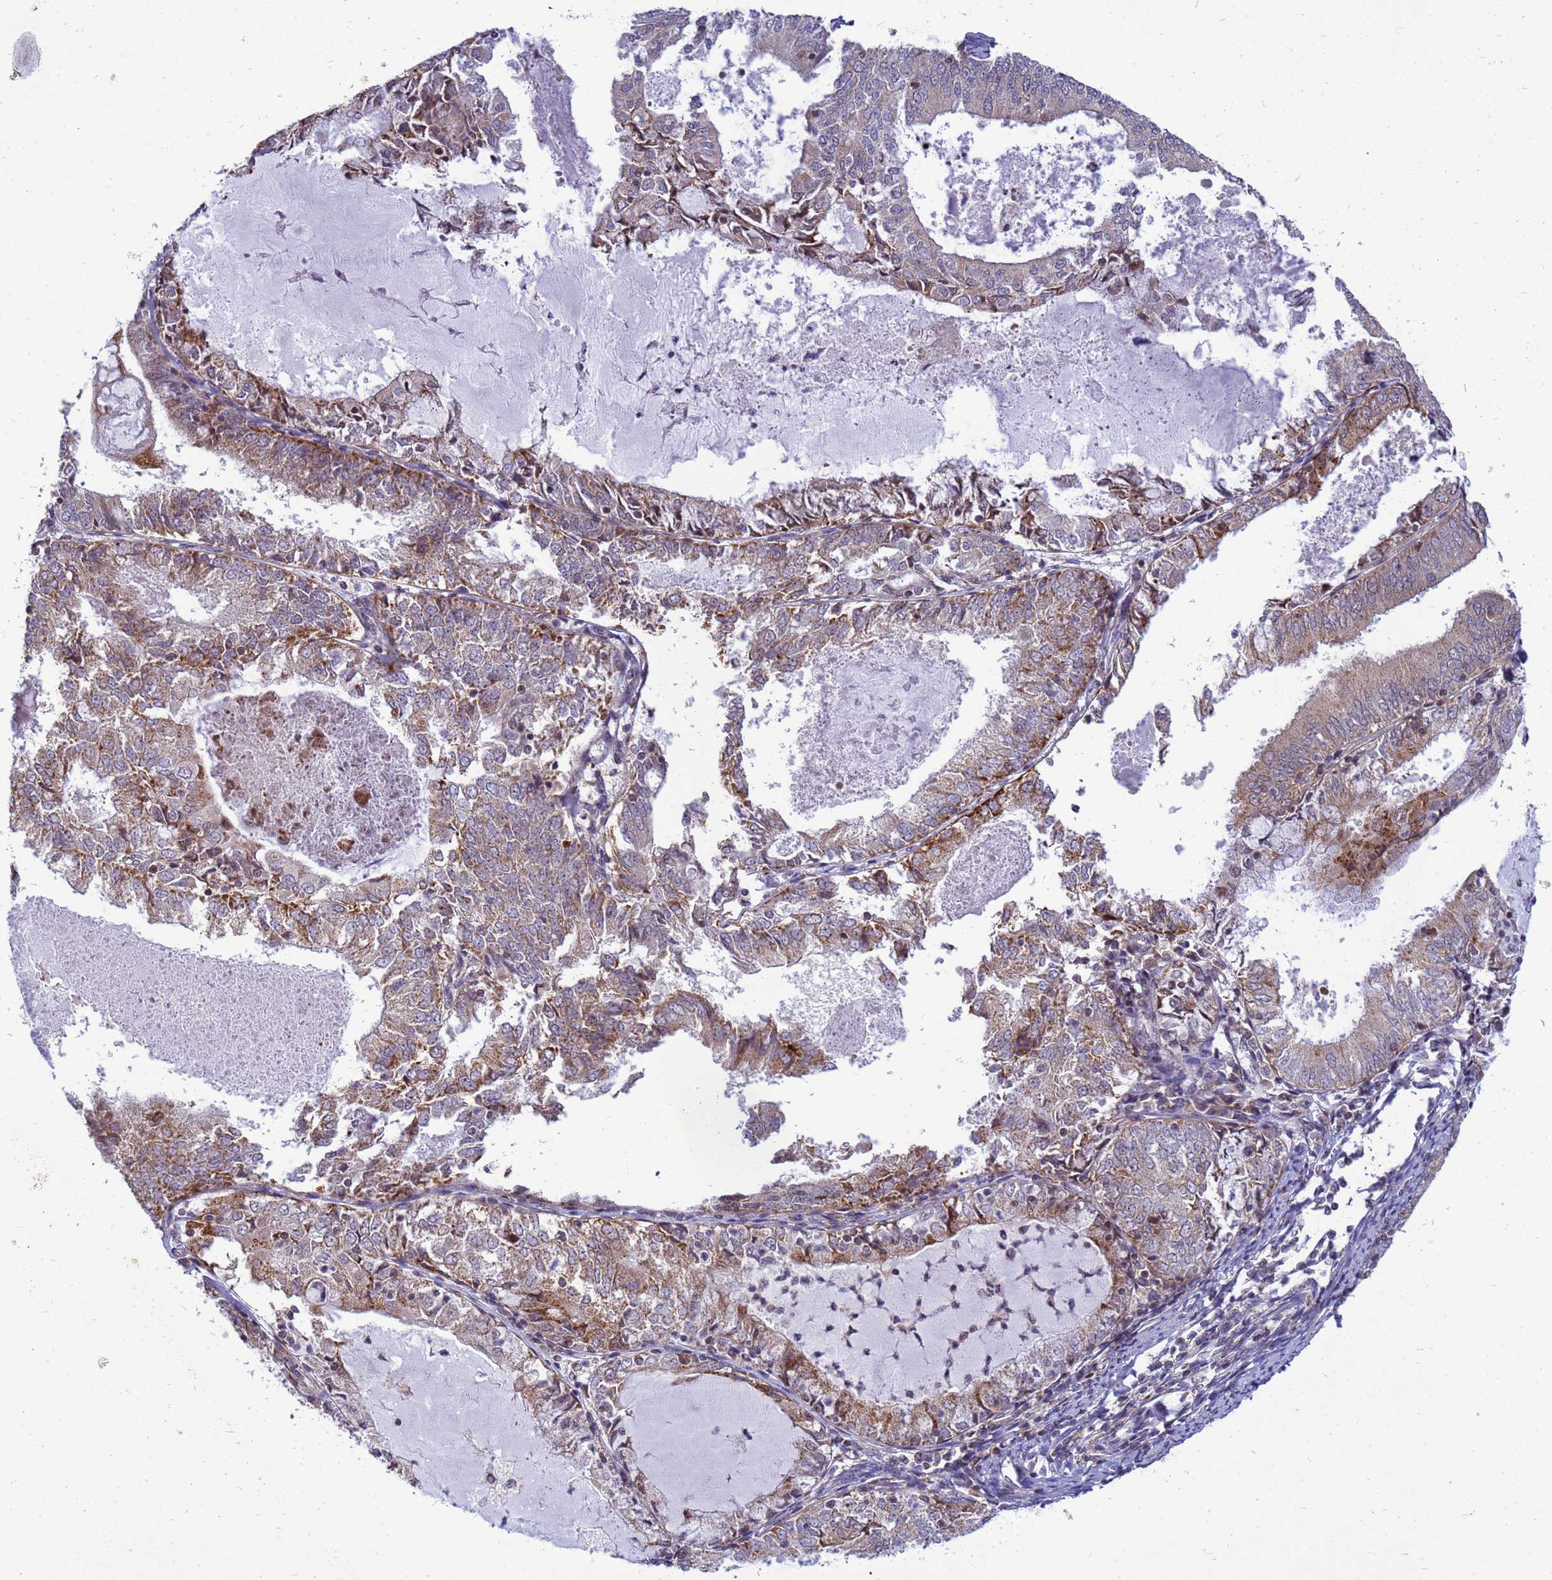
{"staining": {"intensity": "moderate", "quantity": "25%-75%", "location": "cytoplasmic/membranous"}, "tissue": "endometrial cancer", "cell_type": "Tumor cells", "image_type": "cancer", "snomed": [{"axis": "morphology", "description": "Adenocarcinoma, NOS"}, {"axis": "topography", "description": "Endometrium"}], "caption": "Immunohistochemical staining of endometrial cancer exhibits moderate cytoplasmic/membranous protein positivity in about 25%-75% of tumor cells.", "gene": "C12orf43", "patient": {"sex": "female", "age": 57}}